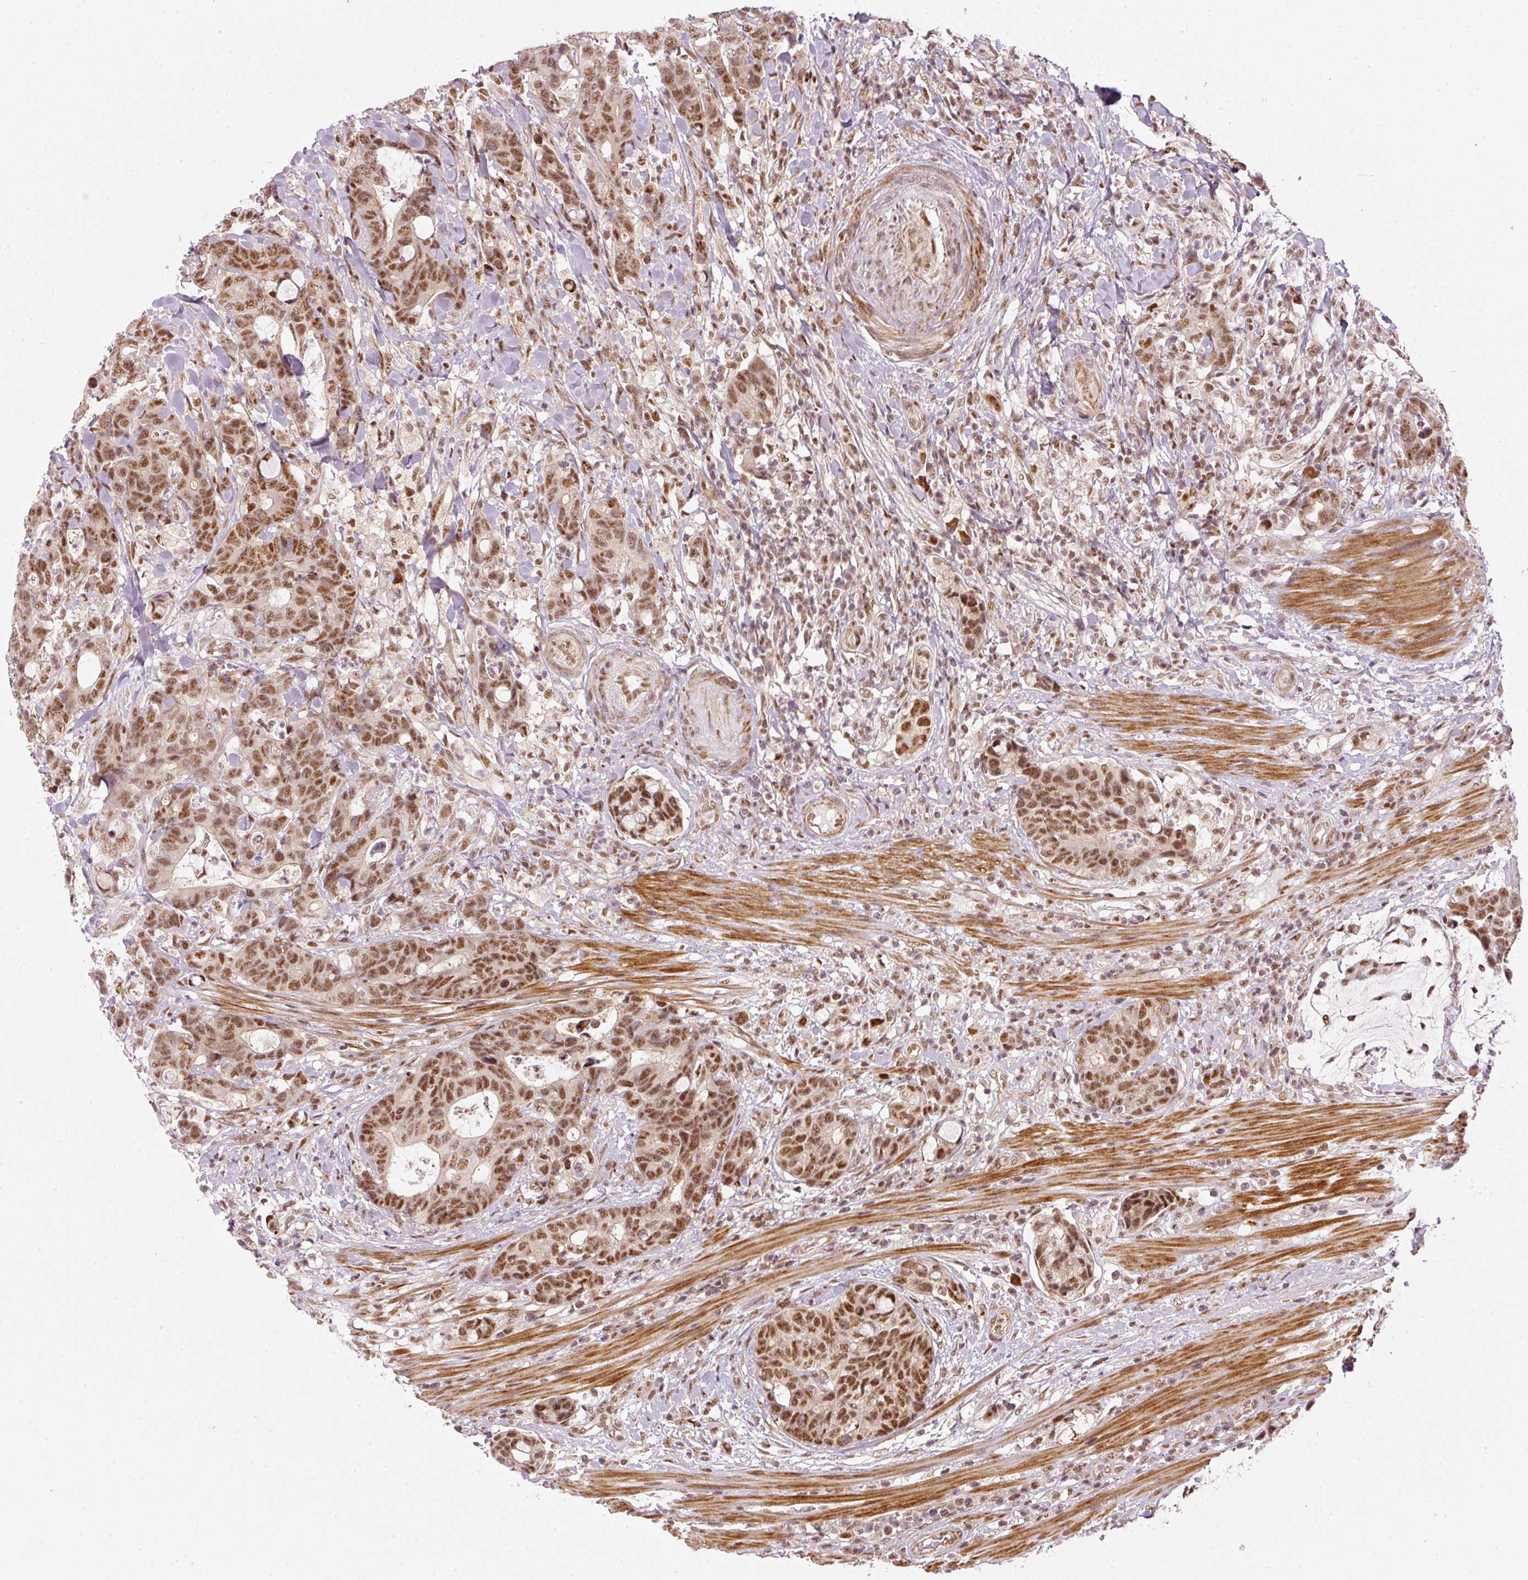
{"staining": {"intensity": "moderate", "quantity": ">75%", "location": "nuclear"}, "tissue": "colorectal cancer", "cell_type": "Tumor cells", "image_type": "cancer", "snomed": [{"axis": "morphology", "description": "Adenocarcinoma, NOS"}, {"axis": "topography", "description": "Colon"}], "caption": "A histopathology image showing moderate nuclear positivity in approximately >75% of tumor cells in colorectal cancer (adenocarcinoma), as visualized by brown immunohistochemical staining.", "gene": "THOC6", "patient": {"sex": "female", "age": 82}}